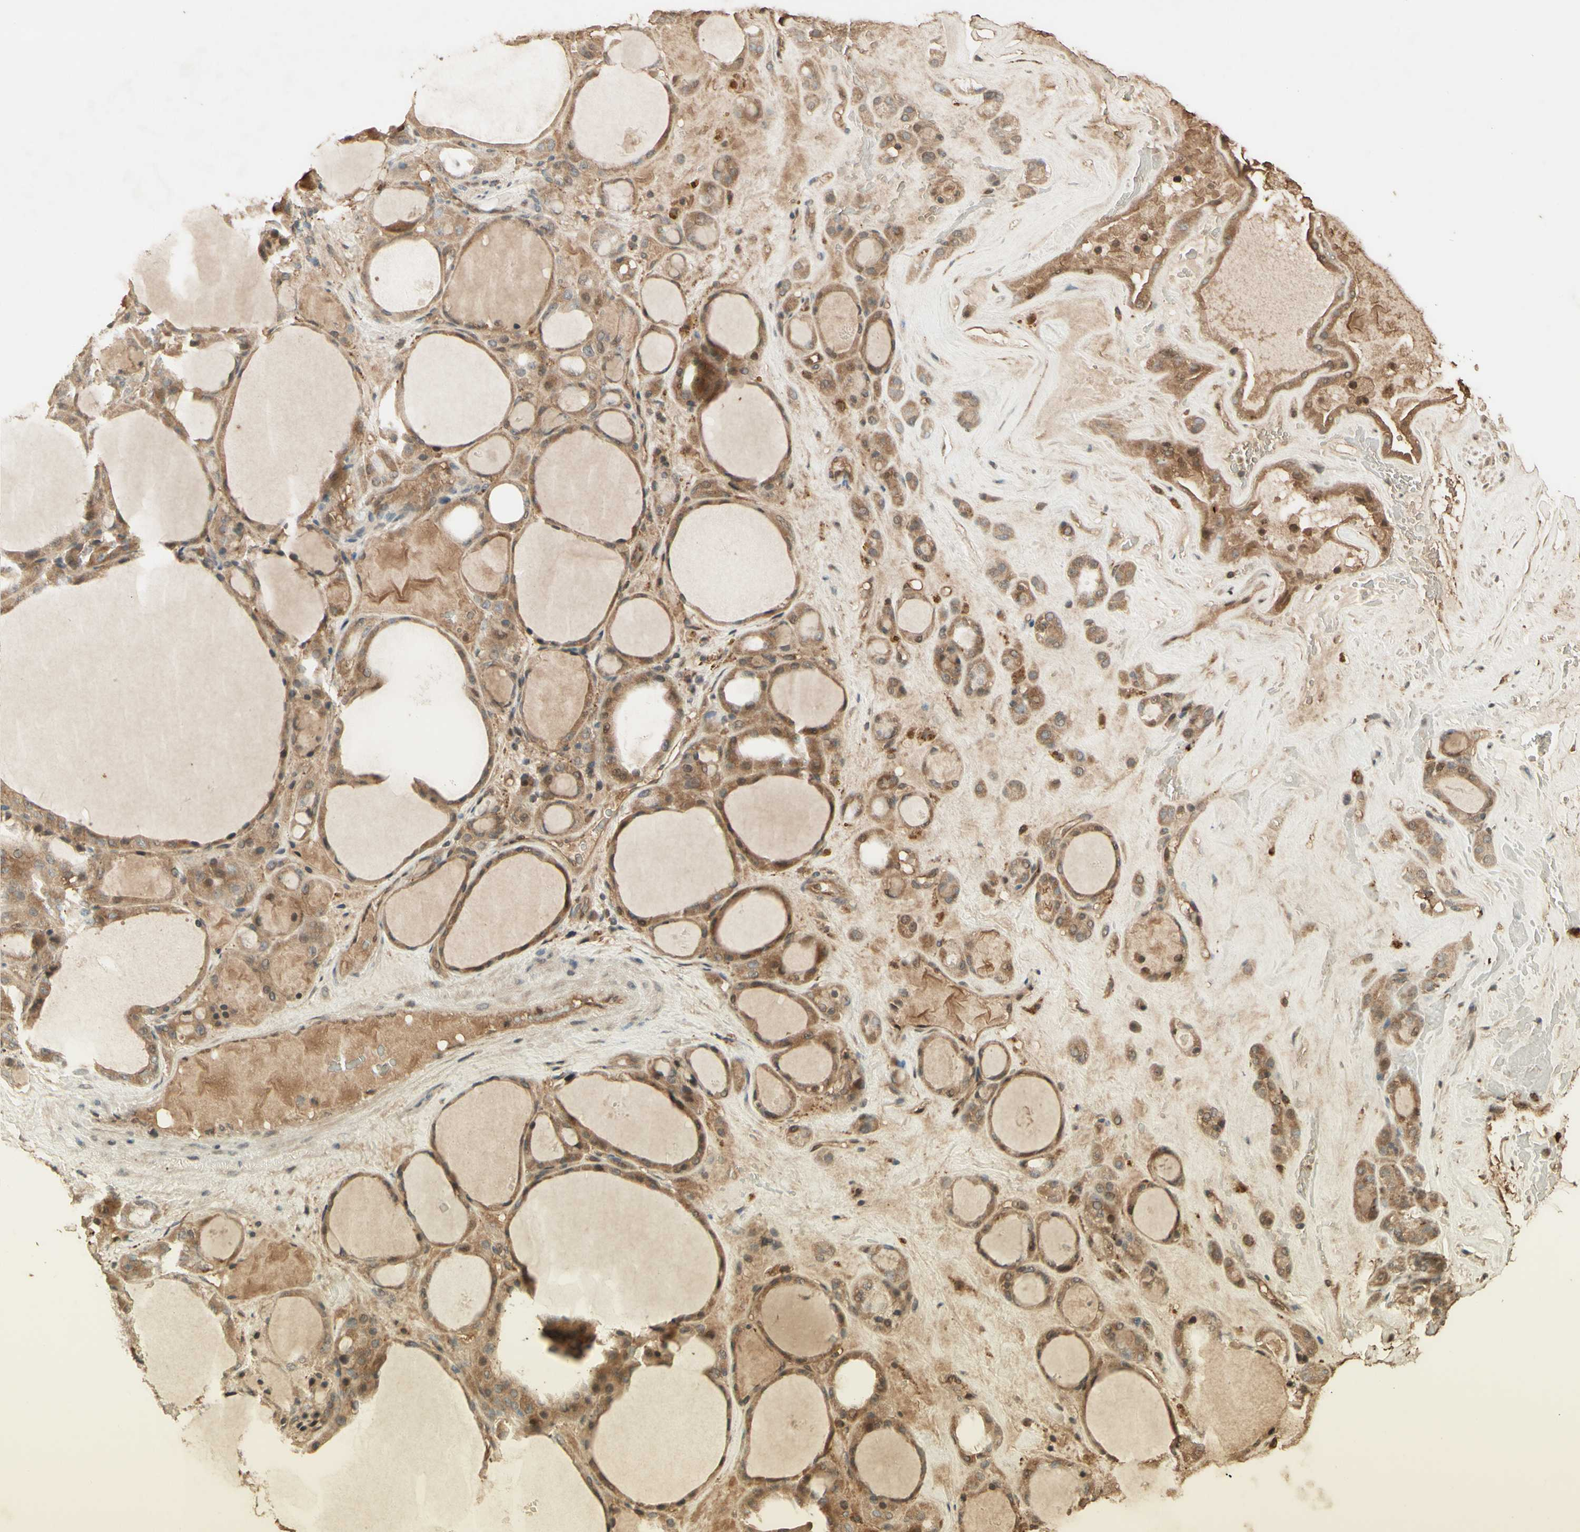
{"staining": {"intensity": "moderate", "quantity": ">75%", "location": "cytoplasmic/membranous"}, "tissue": "thyroid gland", "cell_type": "Glandular cells", "image_type": "normal", "snomed": [{"axis": "morphology", "description": "Normal tissue, NOS"}, {"axis": "morphology", "description": "Carcinoma, NOS"}, {"axis": "topography", "description": "Thyroid gland"}], "caption": "Thyroid gland stained with DAB (3,3'-diaminobenzidine) immunohistochemistry (IHC) displays medium levels of moderate cytoplasmic/membranous staining in approximately >75% of glandular cells.", "gene": "SMAD9", "patient": {"sex": "female", "age": 86}}